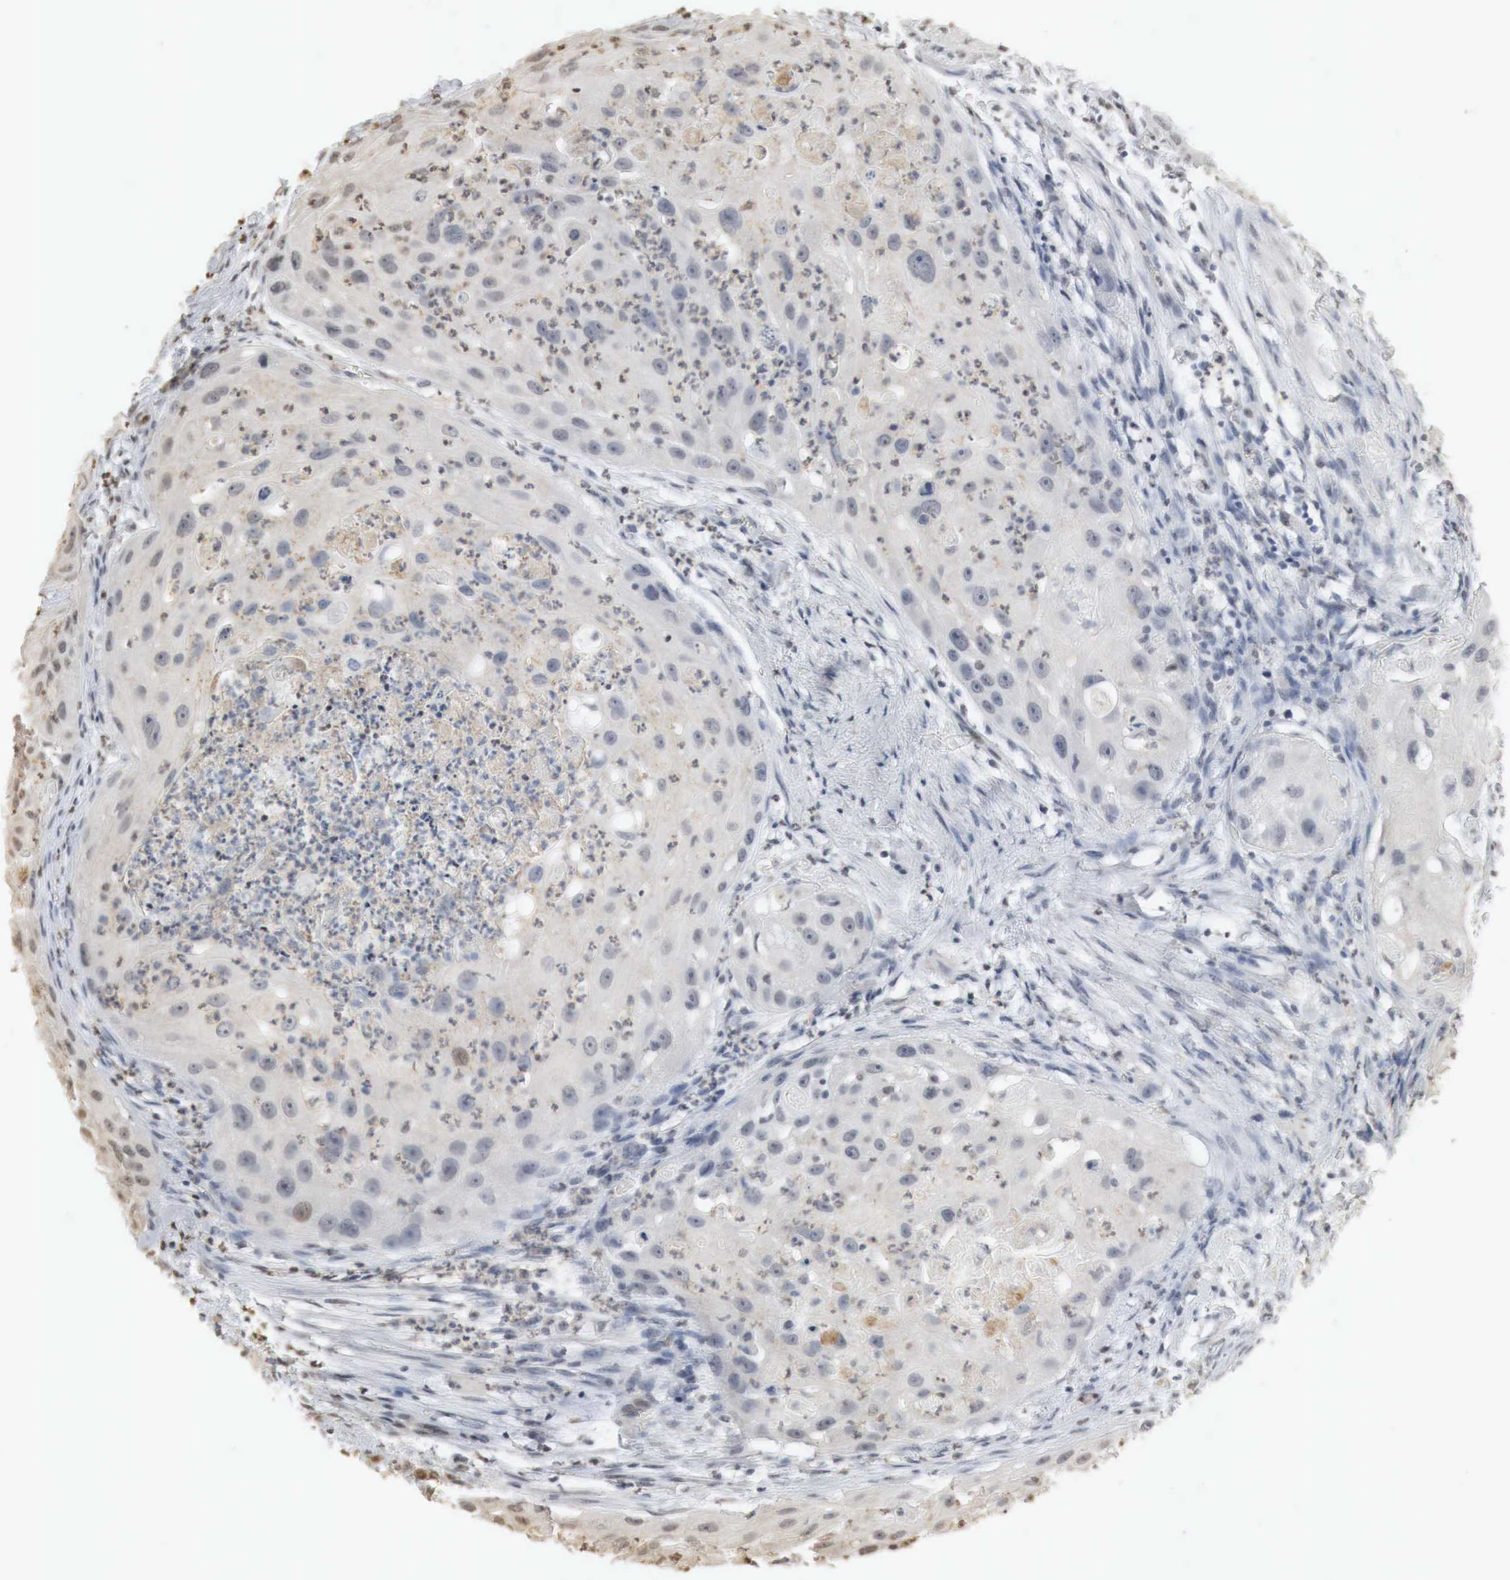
{"staining": {"intensity": "weak", "quantity": "<25%", "location": "cytoplasmic/membranous"}, "tissue": "head and neck cancer", "cell_type": "Tumor cells", "image_type": "cancer", "snomed": [{"axis": "morphology", "description": "Squamous cell carcinoma, NOS"}, {"axis": "topography", "description": "Head-Neck"}], "caption": "An IHC histopathology image of head and neck squamous cell carcinoma is shown. There is no staining in tumor cells of head and neck squamous cell carcinoma.", "gene": "ERBB4", "patient": {"sex": "male", "age": 64}}